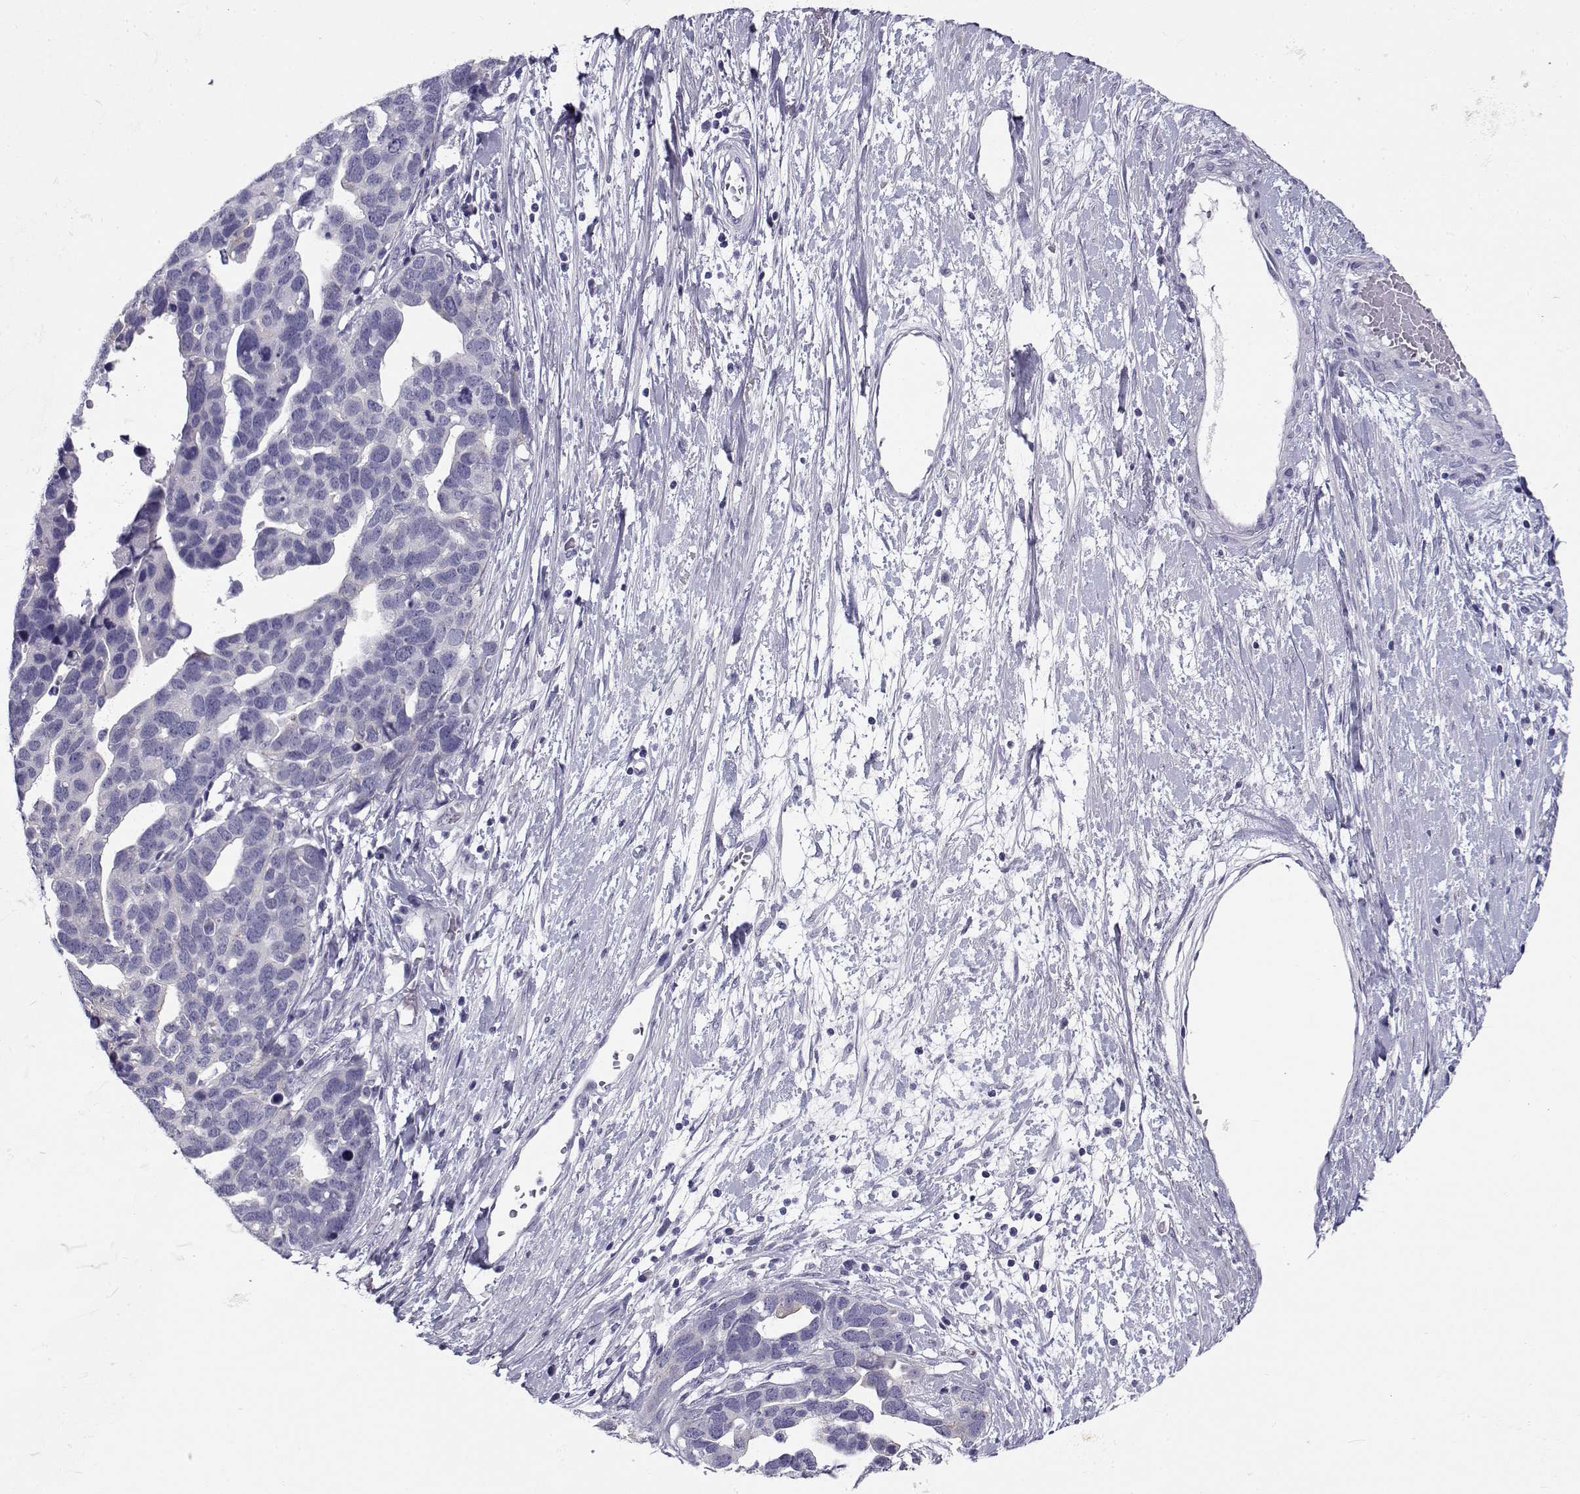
{"staining": {"intensity": "negative", "quantity": "none", "location": "none"}, "tissue": "ovarian cancer", "cell_type": "Tumor cells", "image_type": "cancer", "snomed": [{"axis": "morphology", "description": "Cystadenocarcinoma, serous, NOS"}, {"axis": "topography", "description": "Ovary"}], "caption": "Ovarian cancer stained for a protein using immunohistochemistry demonstrates no expression tumor cells.", "gene": "CREB3L3", "patient": {"sex": "female", "age": 54}}